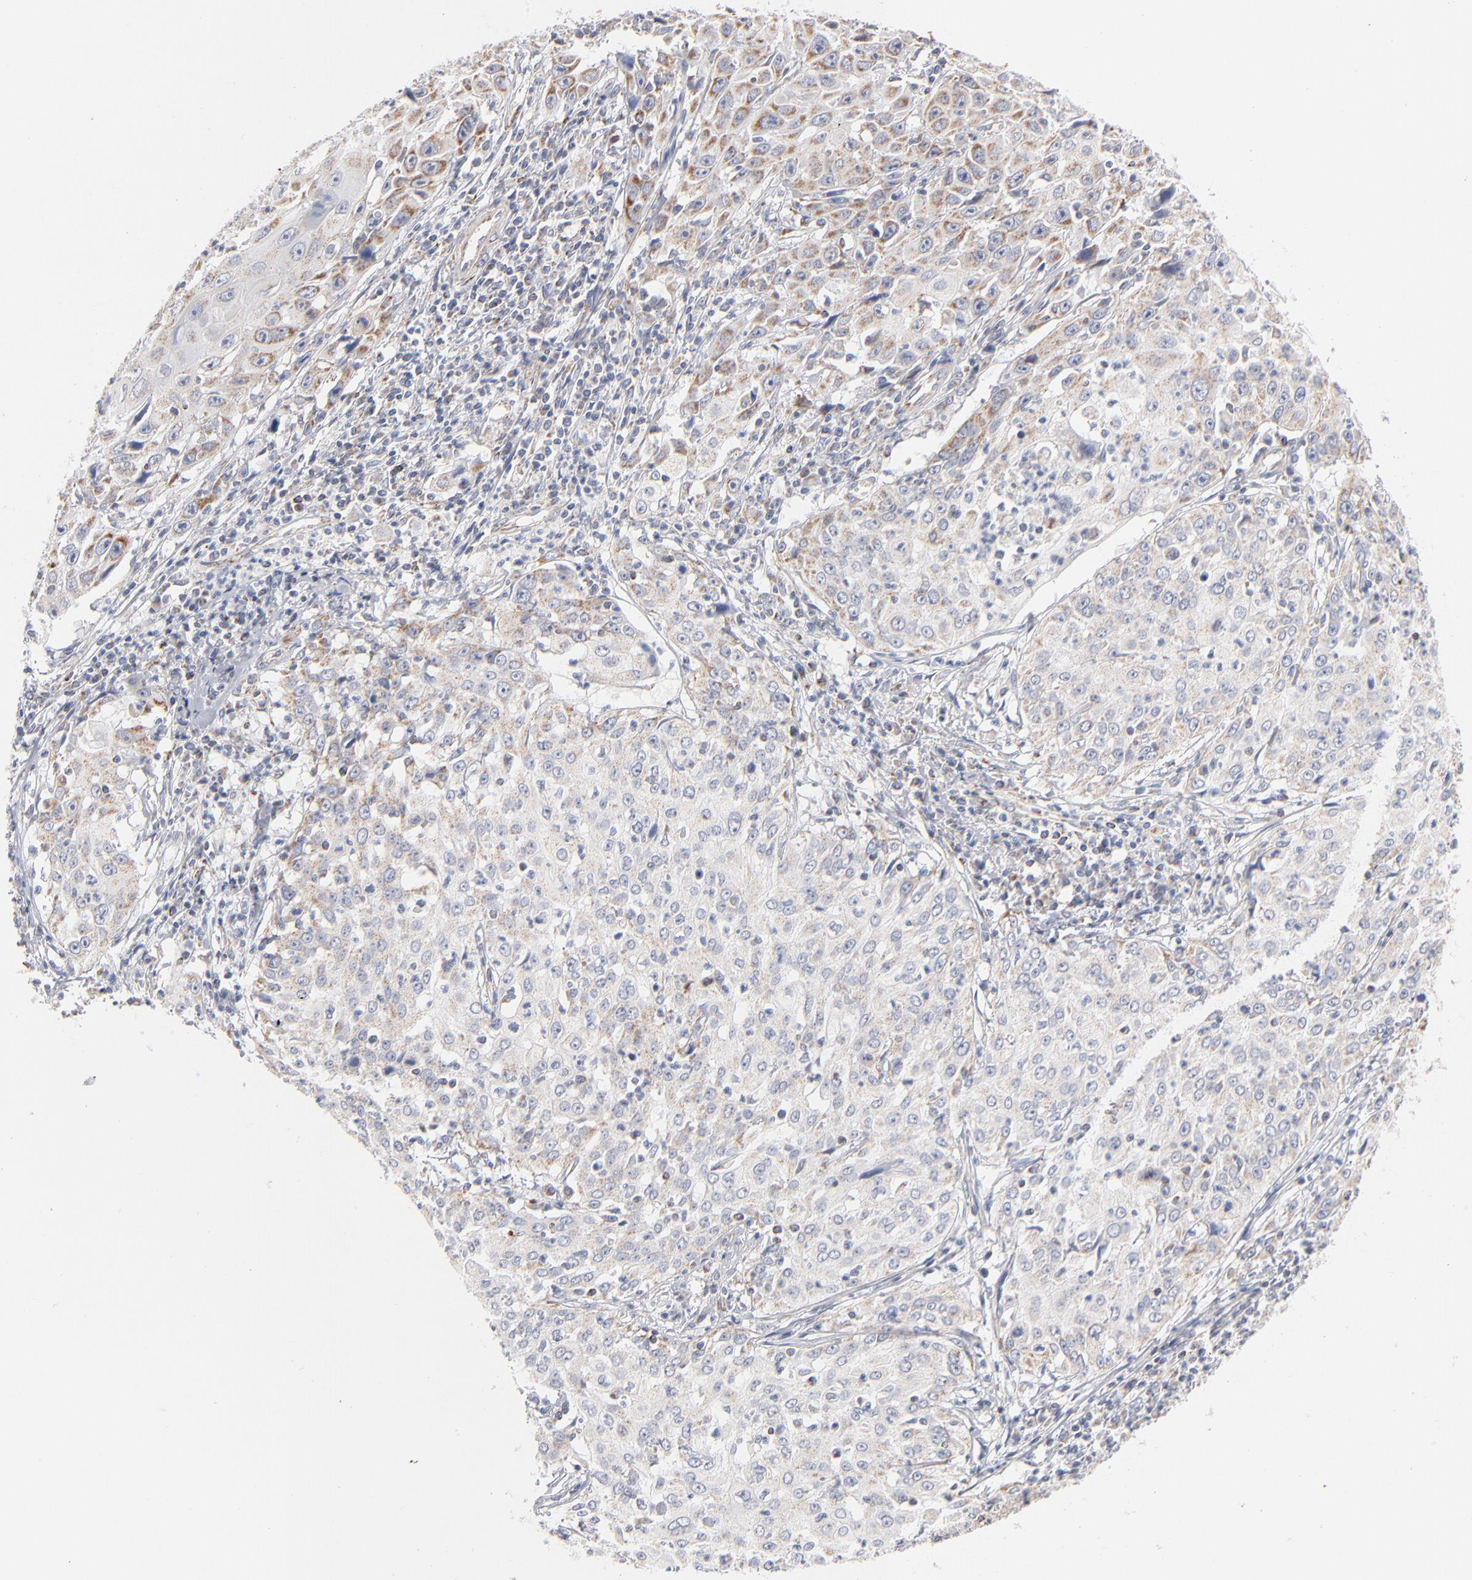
{"staining": {"intensity": "moderate", "quantity": "25%-75%", "location": "cytoplasmic/membranous"}, "tissue": "cervical cancer", "cell_type": "Tumor cells", "image_type": "cancer", "snomed": [{"axis": "morphology", "description": "Squamous cell carcinoma, NOS"}, {"axis": "topography", "description": "Cervix"}], "caption": "Immunohistochemistry (IHC) photomicrograph of neoplastic tissue: cervical cancer stained using immunohistochemistry exhibits medium levels of moderate protein expression localized specifically in the cytoplasmic/membranous of tumor cells, appearing as a cytoplasmic/membranous brown color.", "gene": "MRPL58", "patient": {"sex": "female", "age": 39}}